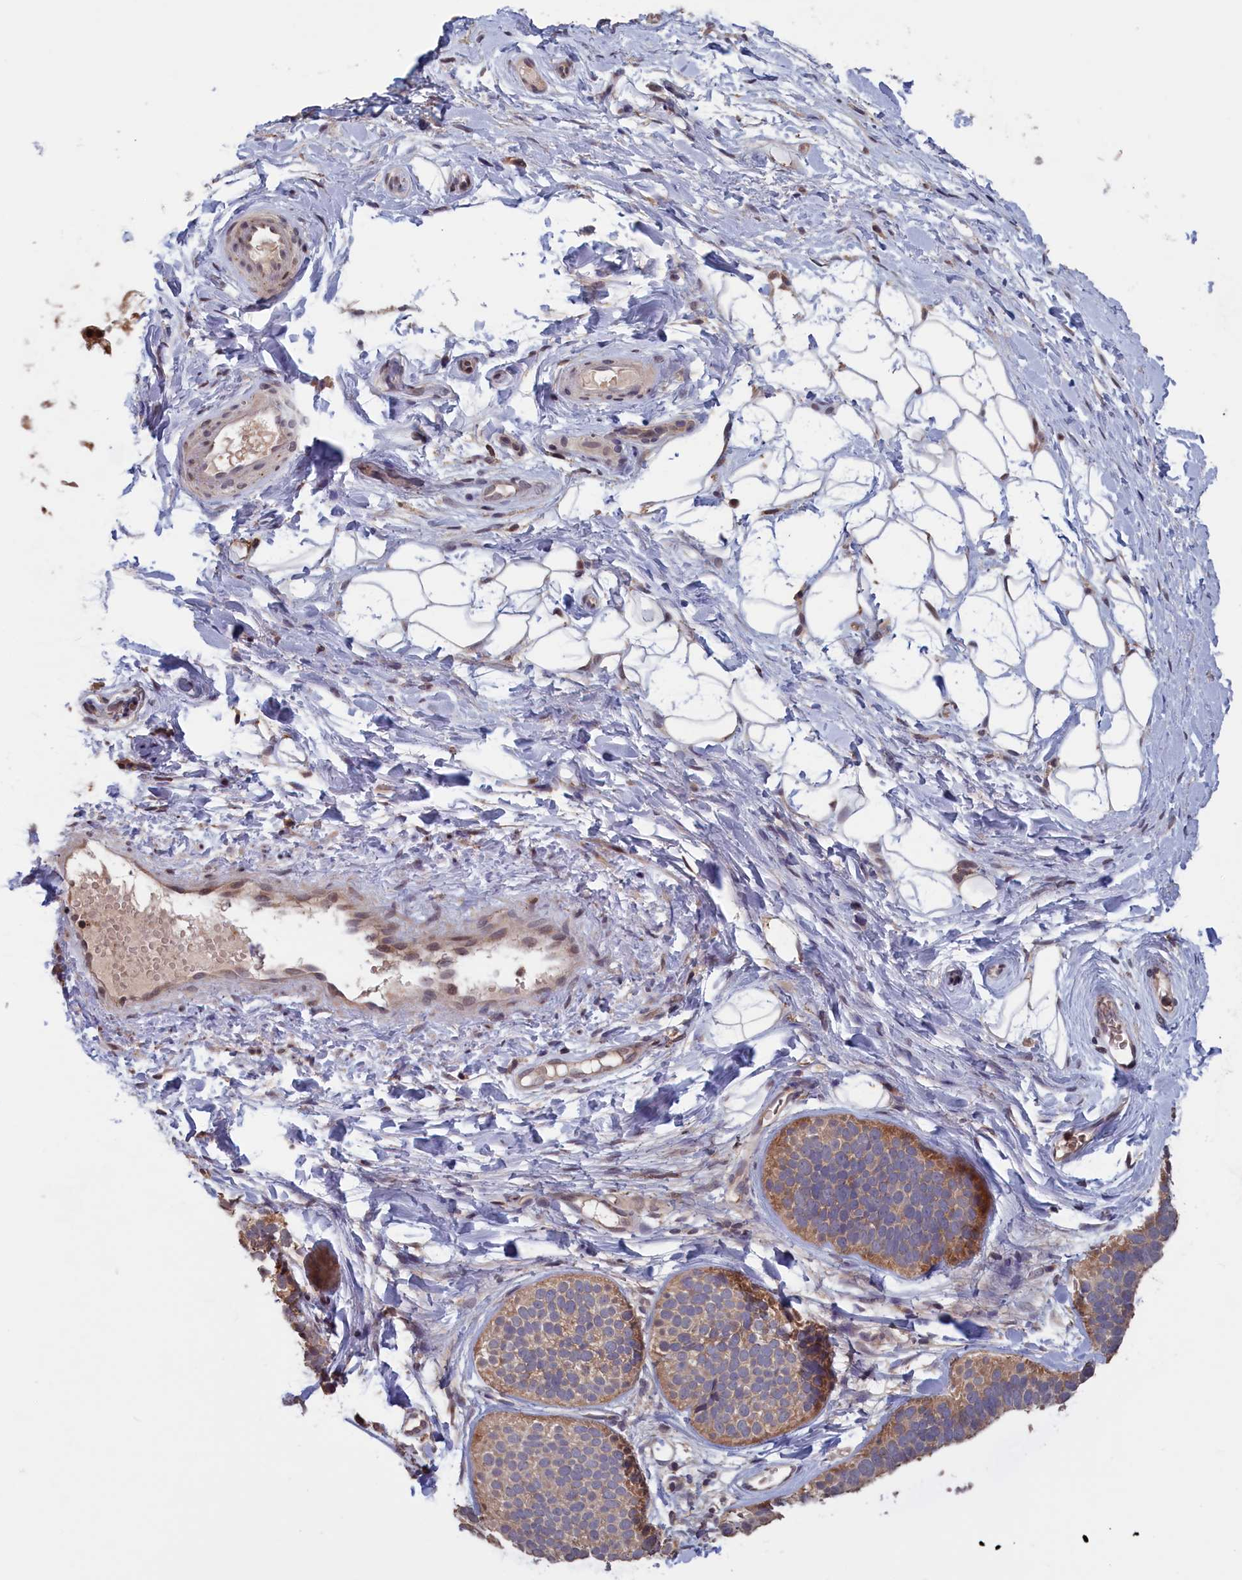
{"staining": {"intensity": "moderate", "quantity": "<25%", "location": "cytoplasmic/membranous"}, "tissue": "skin cancer", "cell_type": "Tumor cells", "image_type": "cancer", "snomed": [{"axis": "morphology", "description": "Basal cell carcinoma"}, {"axis": "topography", "description": "Skin"}], "caption": "Protein staining of skin cancer tissue demonstrates moderate cytoplasmic/membranous staining in about <25% of tumor cells.", "gene": "CACTIN", "patient": {"sex": "male", "age": 62}}